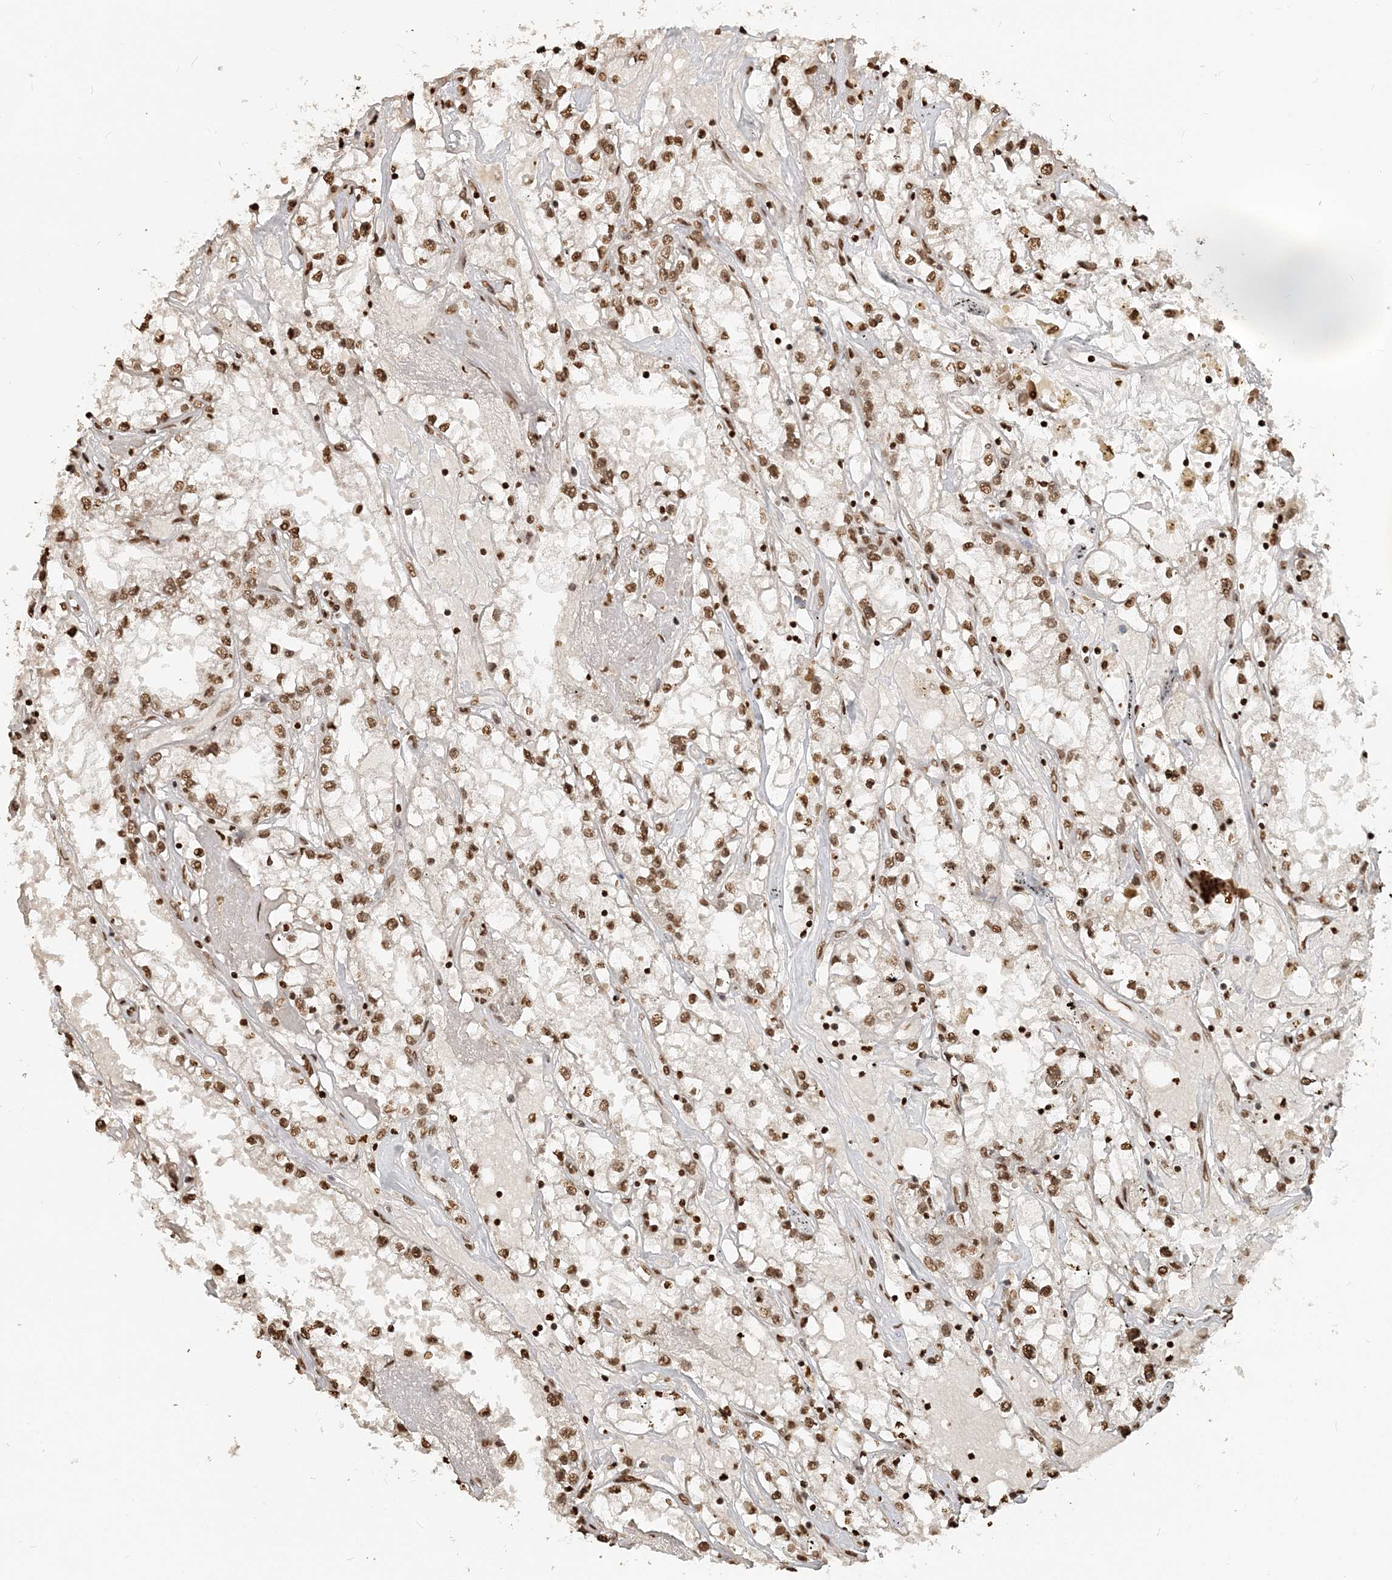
{"staining": {"intensity": "moderate", "quantity": ">75%", "location": "nuclear"}, "tissue": "renal cancer", "cell_type": "Tumor cells", "image_type": "cancer", "snomed": [{"axis": "morphology", "description": "Adenocarcinoma, NOS"}, {"axis": "topography", "description": "Kidney"}], "caption": "Immunohistochemistry of human renal cancer reveals medium levels of moderate nuclear positivity in about >75% of tumor cells.", "gene": "H3-3B", "patient": {"sex": "male", "age": 56}}